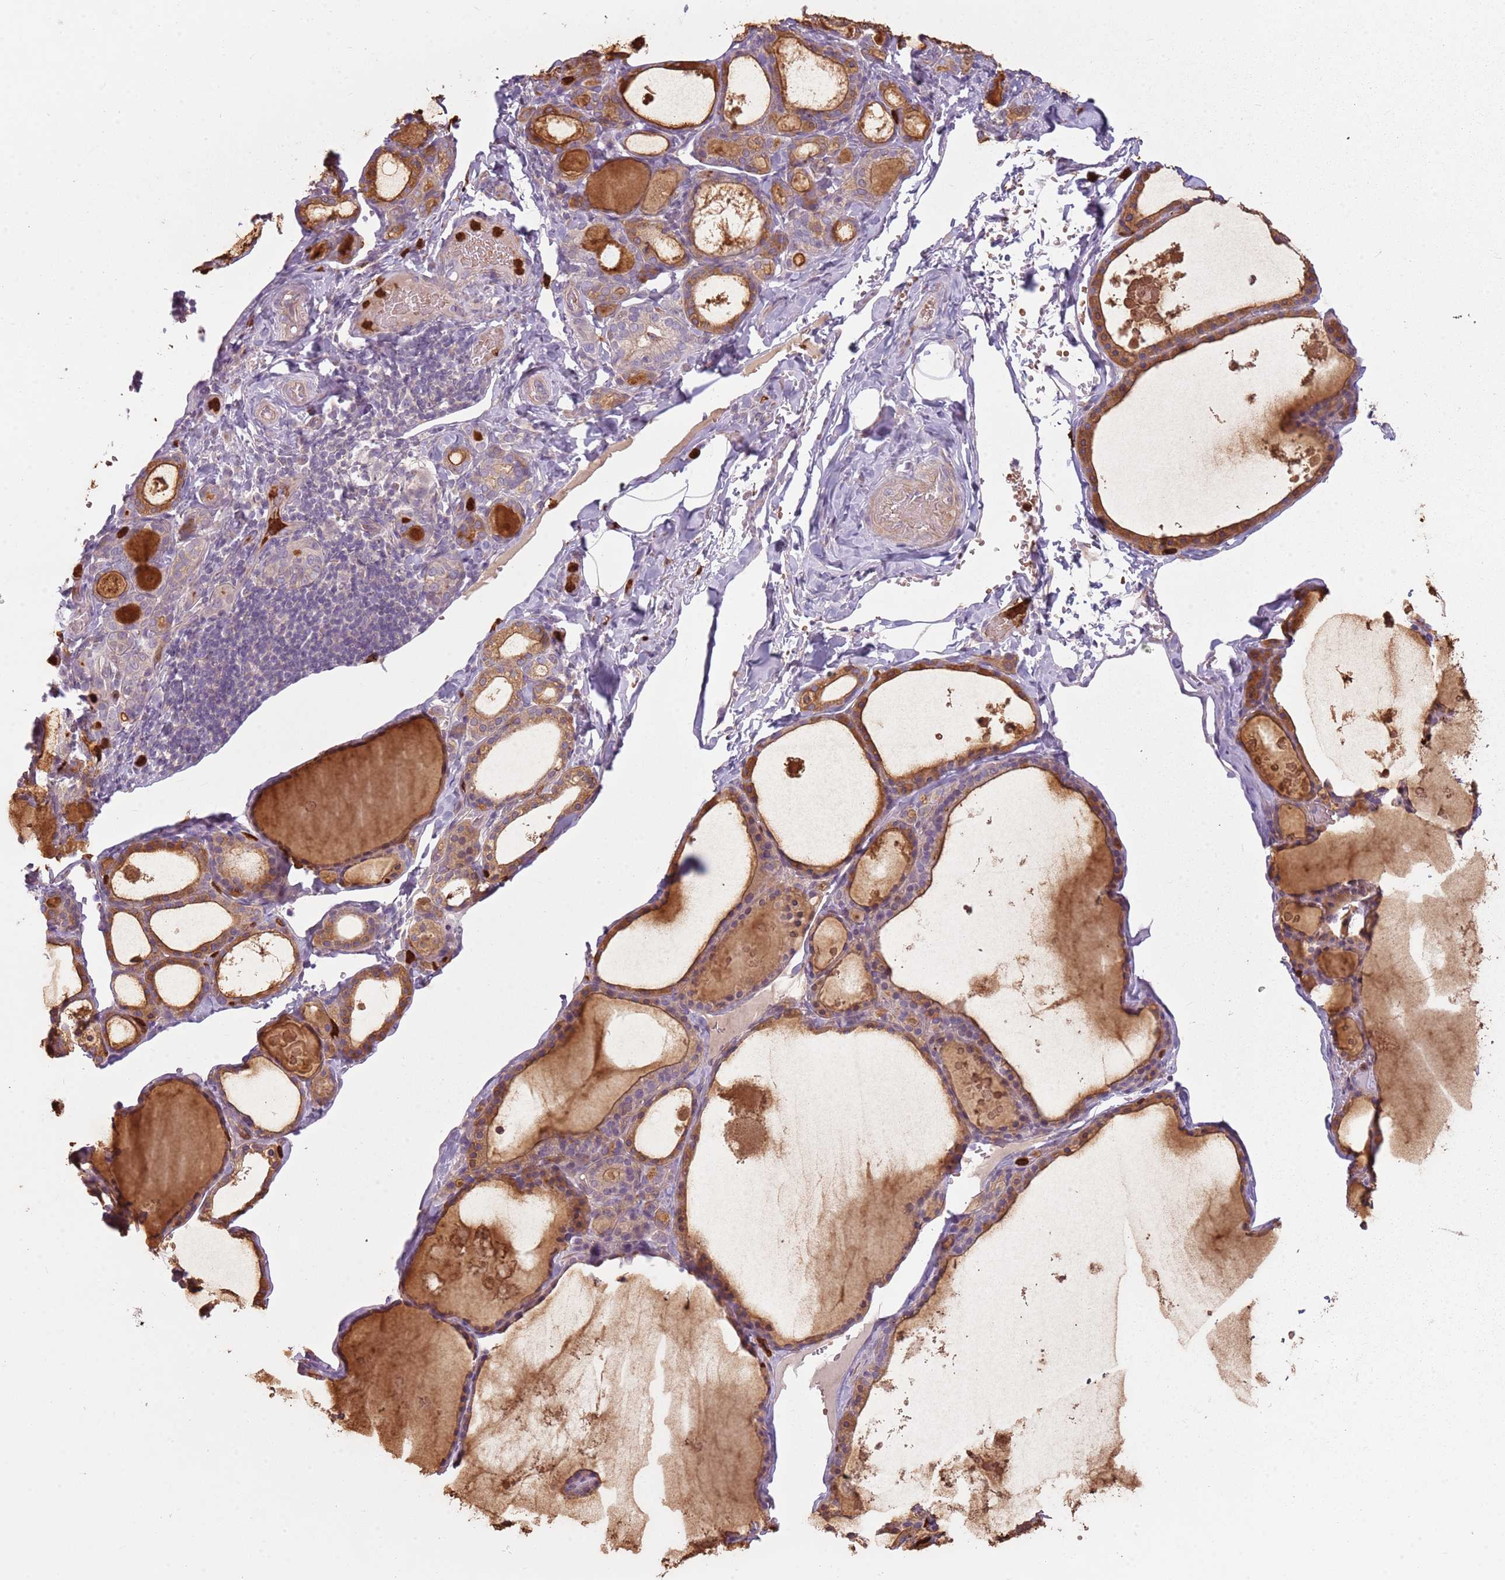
{"staining": {"intensity": "moderate", "quantity": "25%-75%", "location": "cytoplasmic/membranous"}, "tissue": "thyroid gland", "cell_type": "Glandular cells", "image_type": "normal", "snomed": [{"axis": "morphology", "description": "Normal tissue, NOS"}, {"axis": "topography", "description": "Thyroid gland"}], "caption": "Immunohistochemistry of normal human thyroid gland reveals medium levels of moderate cytoplasmic/membranous expression in approximately 25%-75% of glandular cells. Using DAB (brown) and hematoxylin (blue) stains, captured at high magnification using brightfield microscopy.", "gene": "SPAG4", "patient": {"sex": "male", "age": 56}}